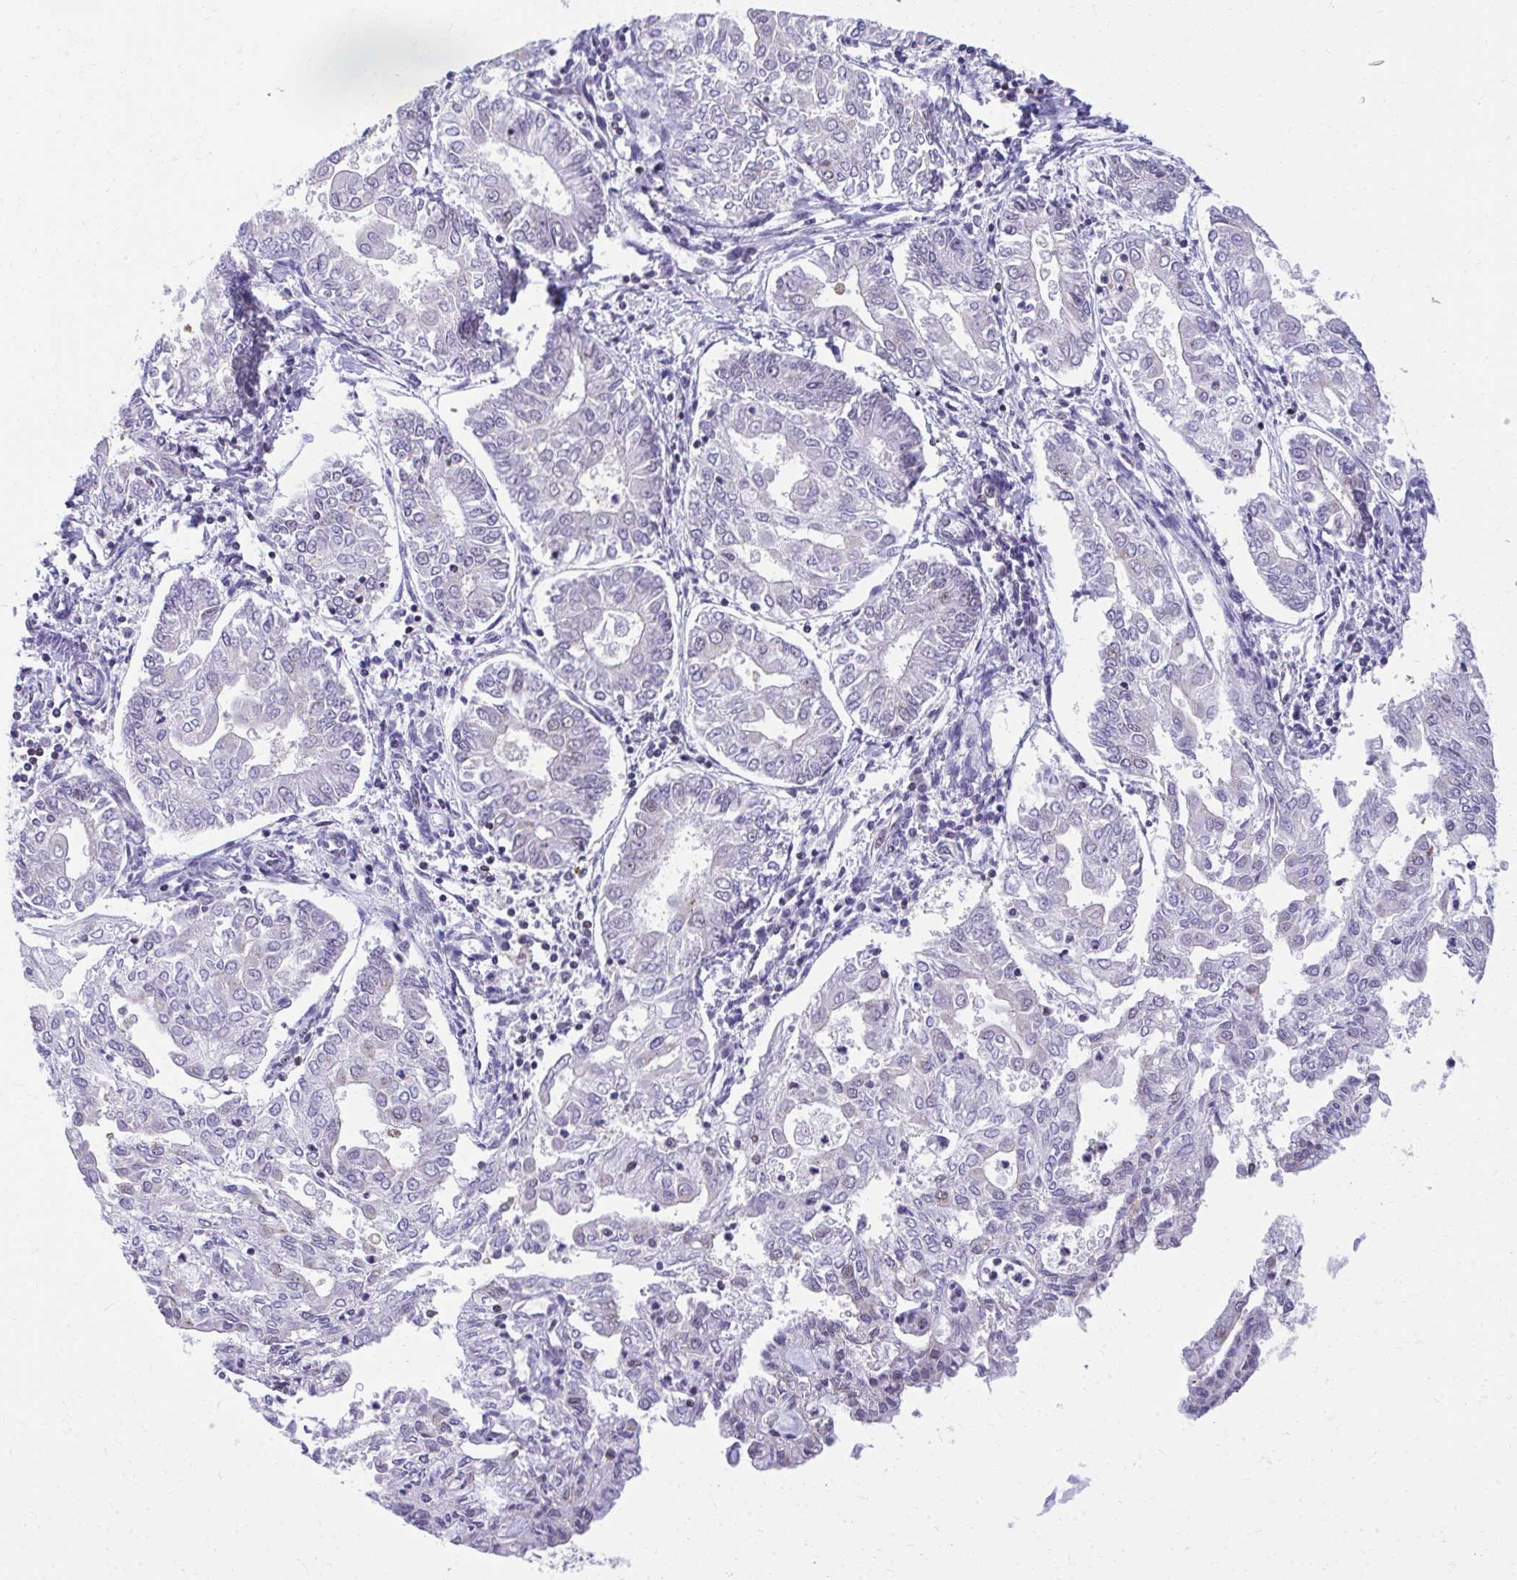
{"staining": {"intensity": "negative", "quantity": "none", "location": "none"}, "tissue": "endometrial cancer", "cell_type": "Tumor cells", "image_type": "cancer", "snomed": [{"axis": "morphology", "description": "Adenocarcinoma, NOS"}, {"axis": "topography", "description": "Endometrium"}], "caption": "The photomicrograph demonstrates no staining of tumor cells in adenocarcinoma (endometrial).", "gene": "PELP1", "patient": {"sex": "female", "age": 68}}